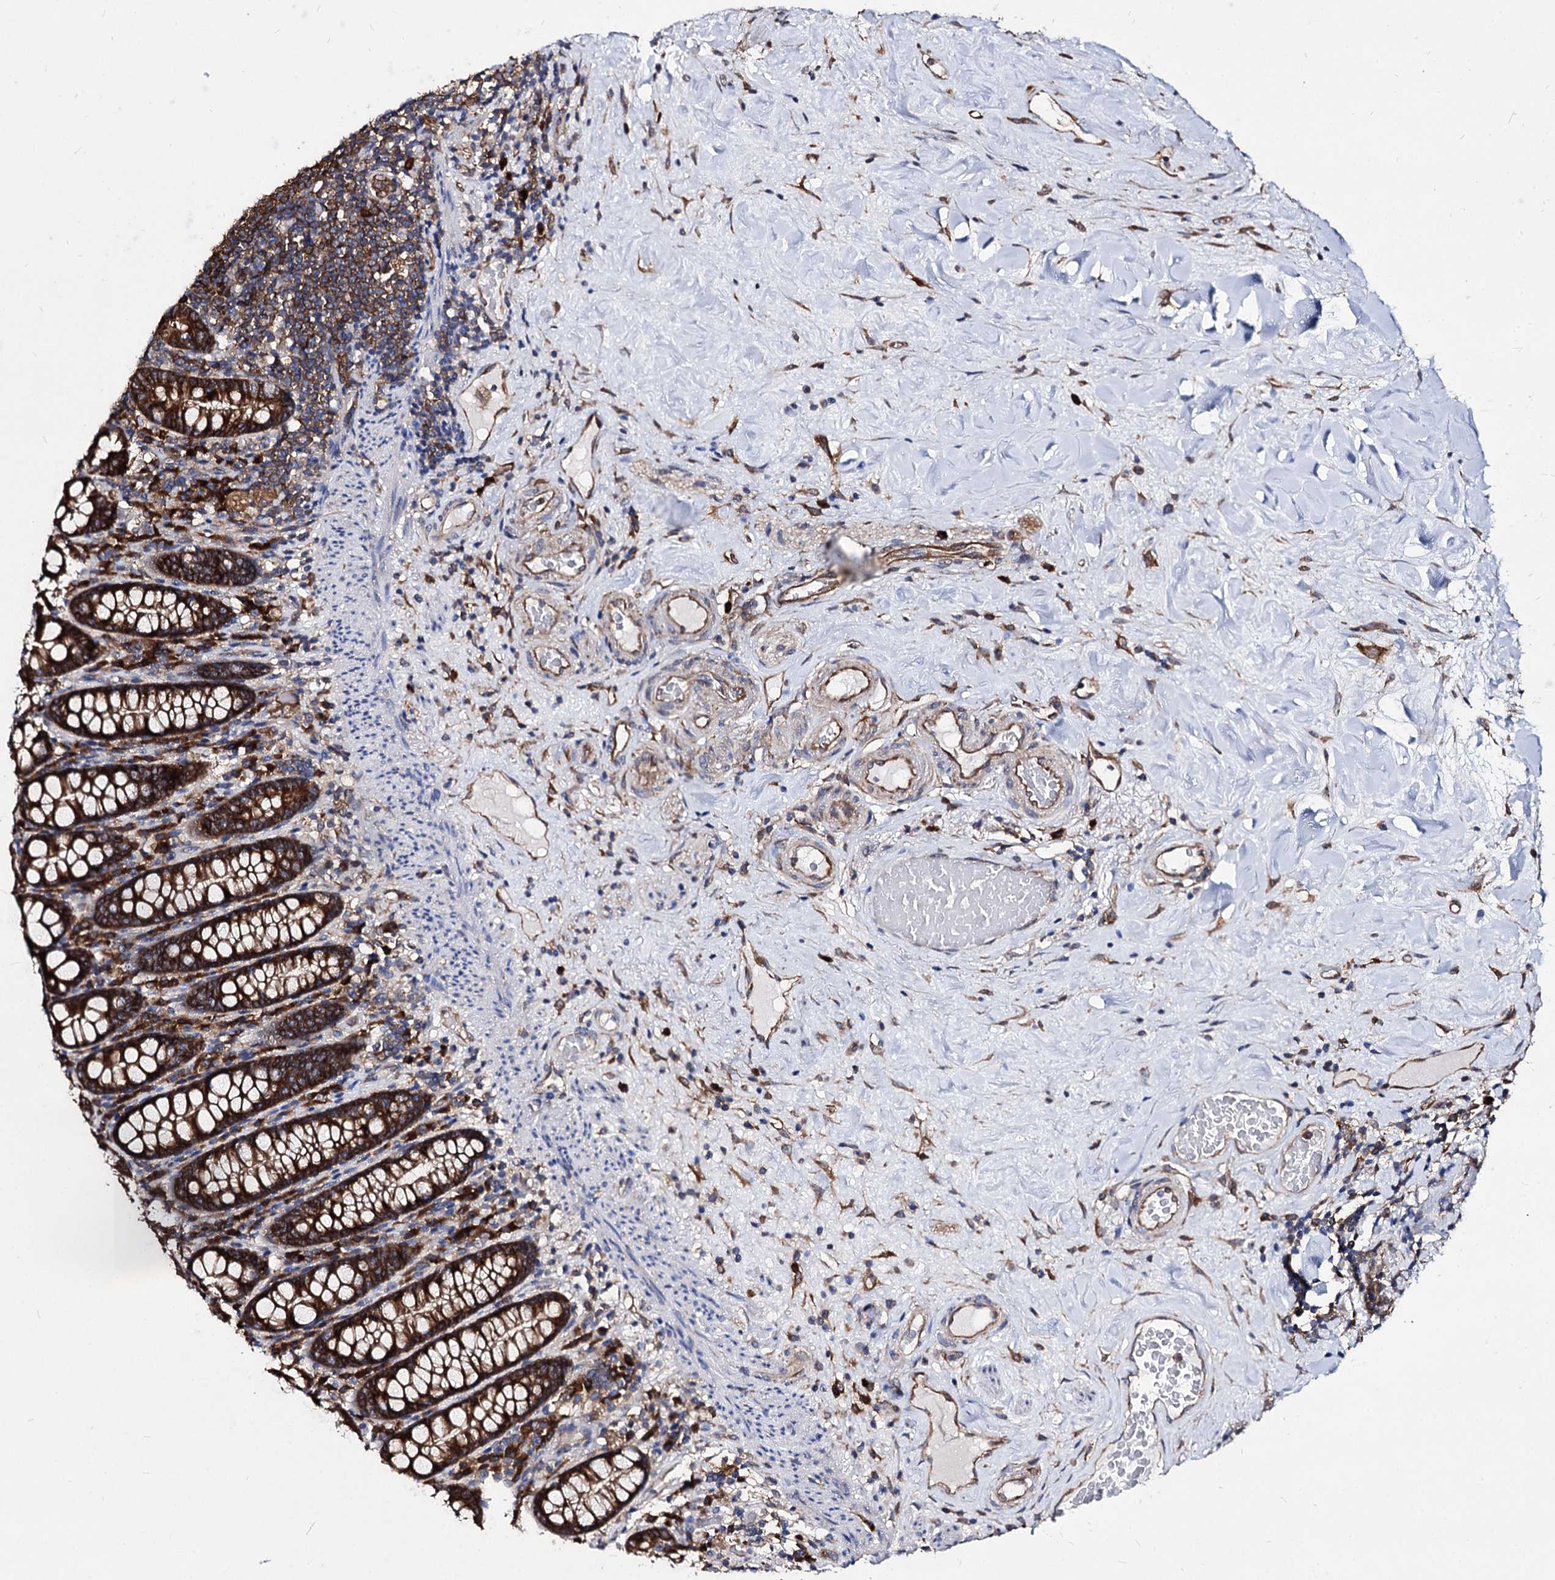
{"staining": {"intensity": "moderate", "quantity": ">75%", "location": "cytoplasmic/membranous"}, "tissue": "colon", "cell_type": "Endothelial cells", "image_type": "normal", "snomed": [{"axis": "morphology", "description": "Normal tissue, NOS"}, {"axis": "topography", "description": "Colon"}], "caption": "IHC histopathology image of benign colon: colon stained using IHC demonstrates medium levels of moderate protein expression localized specifically in the cytoplasmic/membranous of endothelial cells, appearing as a cytoplasmic/membranous brown color.", "gene": "NME1", "patient": {"sex": "female", "age": 79}}